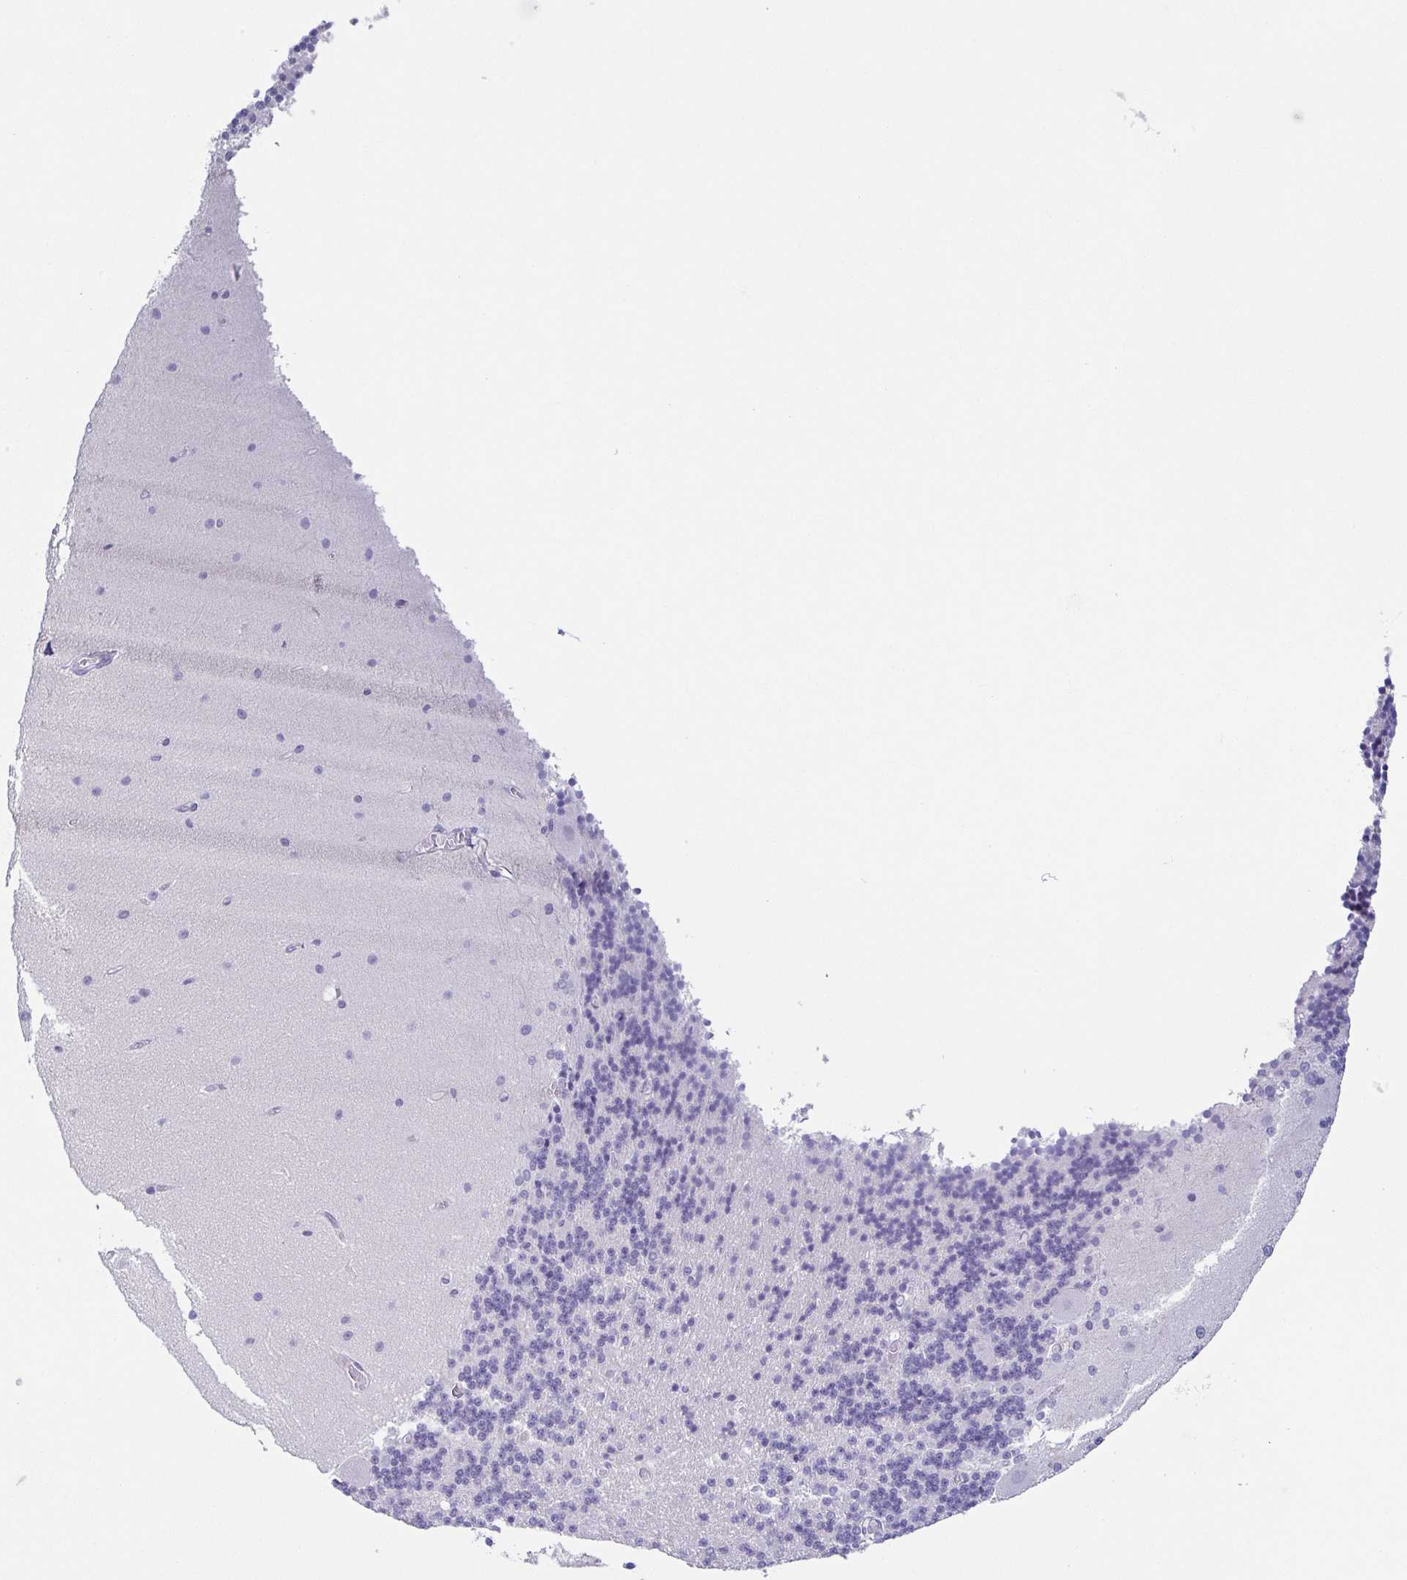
{"staining": {"intensity": "negative", "quantity": "none", "location": "none"}, "tissue": "cerebellum", "cell_type": "Cells in granular layer", "image_type": "normal", "snomed": [{"axis": "morphology", "description": "Normal tissue, NOS"}, {"axis": "topography", "description": "Cerebellum"}], "caption": "Immunohistochemistry of unremarkable human cerebellum shows no positivity in cells in granular layer.", "gene": "COL17A1", "patient": {"sex": "female", "age": 54}}